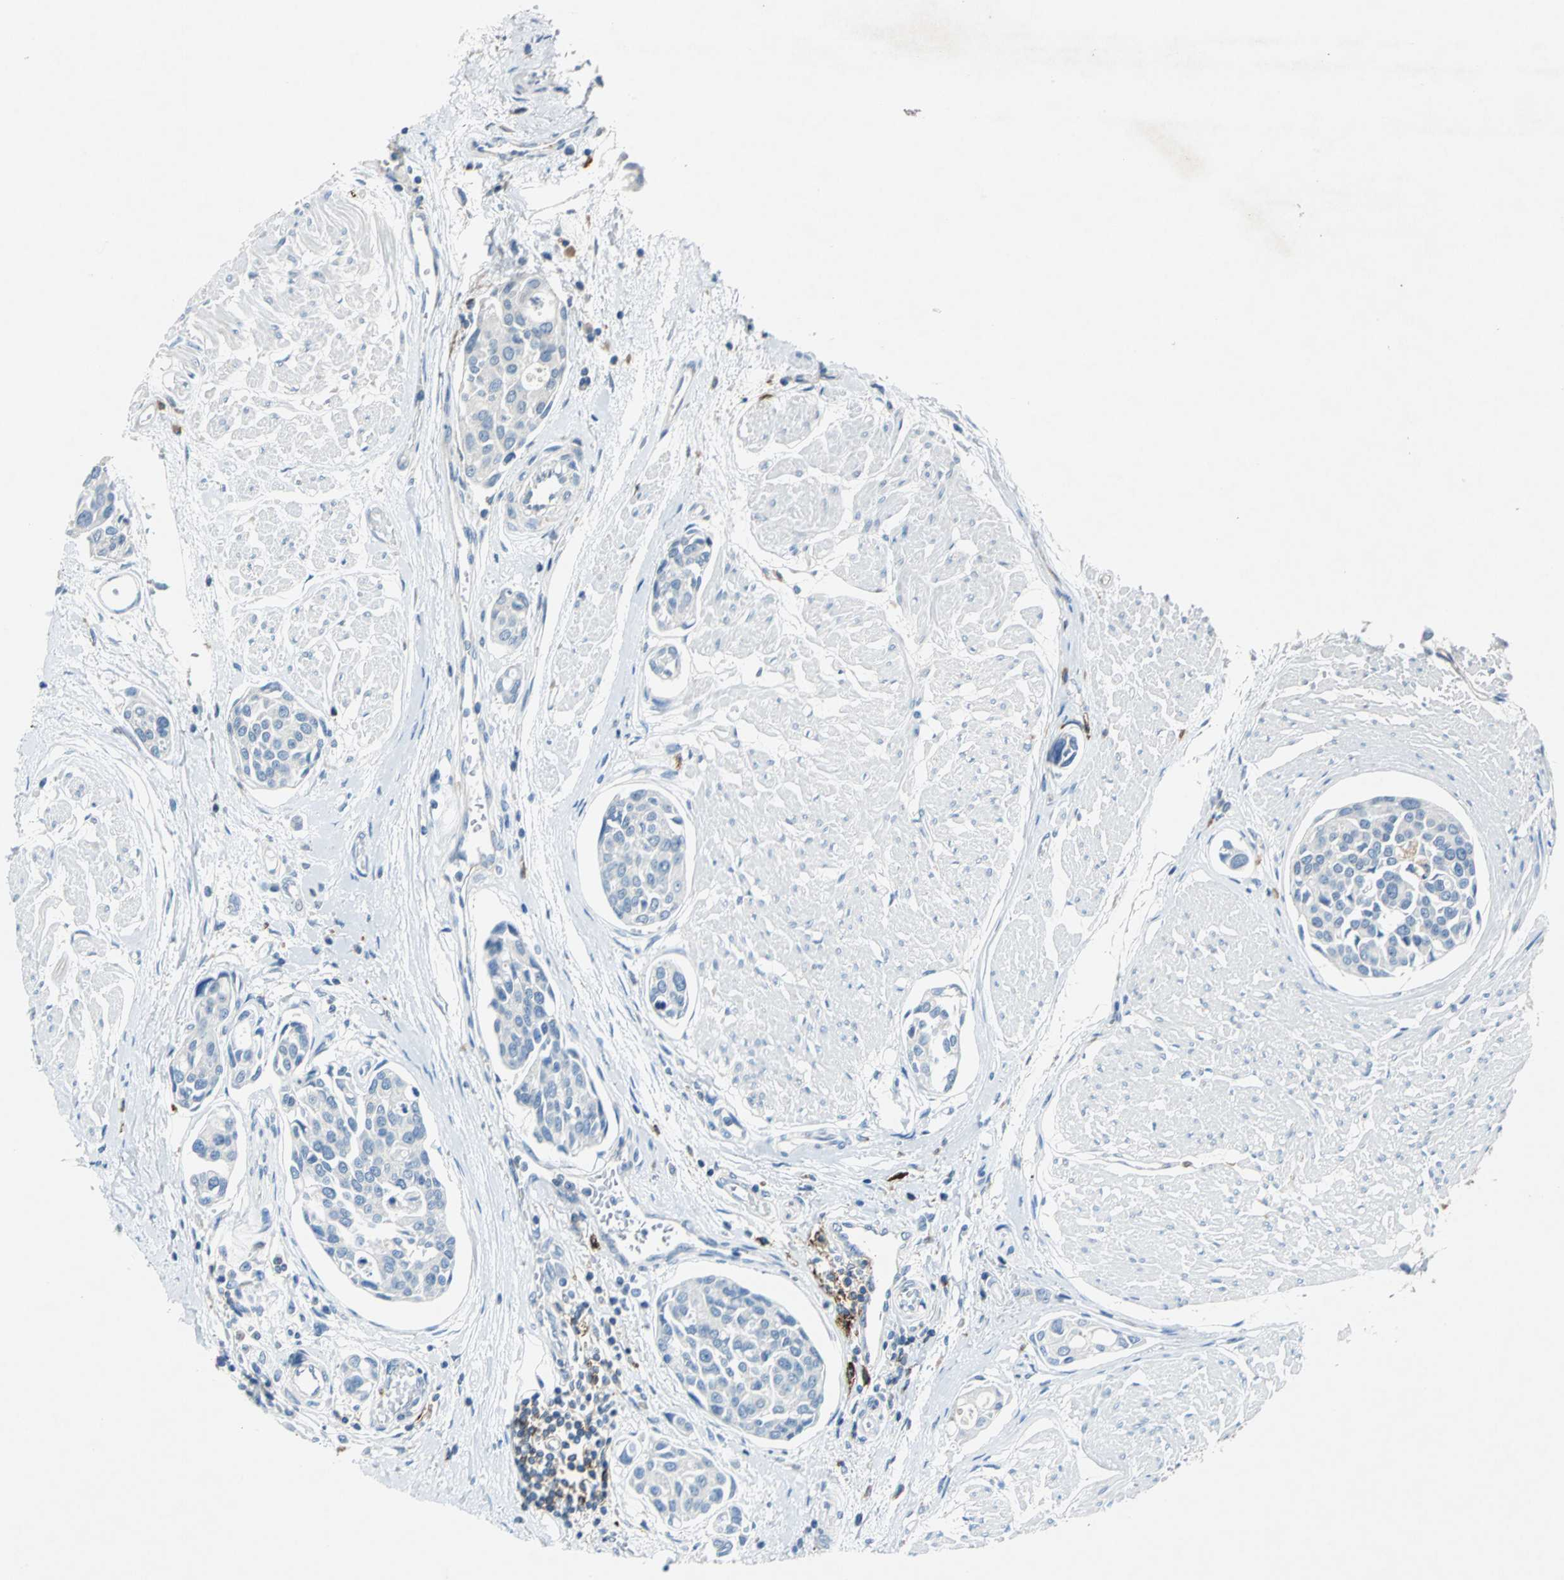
{"staining": {"intensity": "negative", "quantity": "none", "location": "none"}, "tissue": "urothelial cancer", "cell_type": "Tumor cells", "image_type": "cancer", "snomed": [{"axis": "morphology", "description": "Urothelial carcinoma, High grade"}, {"axis": "topography", "description": "Urinary bladder"}], "caption": "Immunohistochemistry (IHC) of high-grade urothelial carcinoma exhibits no expression in tumor cells. The staining is performed using DAB brown chromogen with nuclei counter-stained in using hematoxylin.", "gene": "RPS13", "patient": {"sex": "male", "age": 78}}